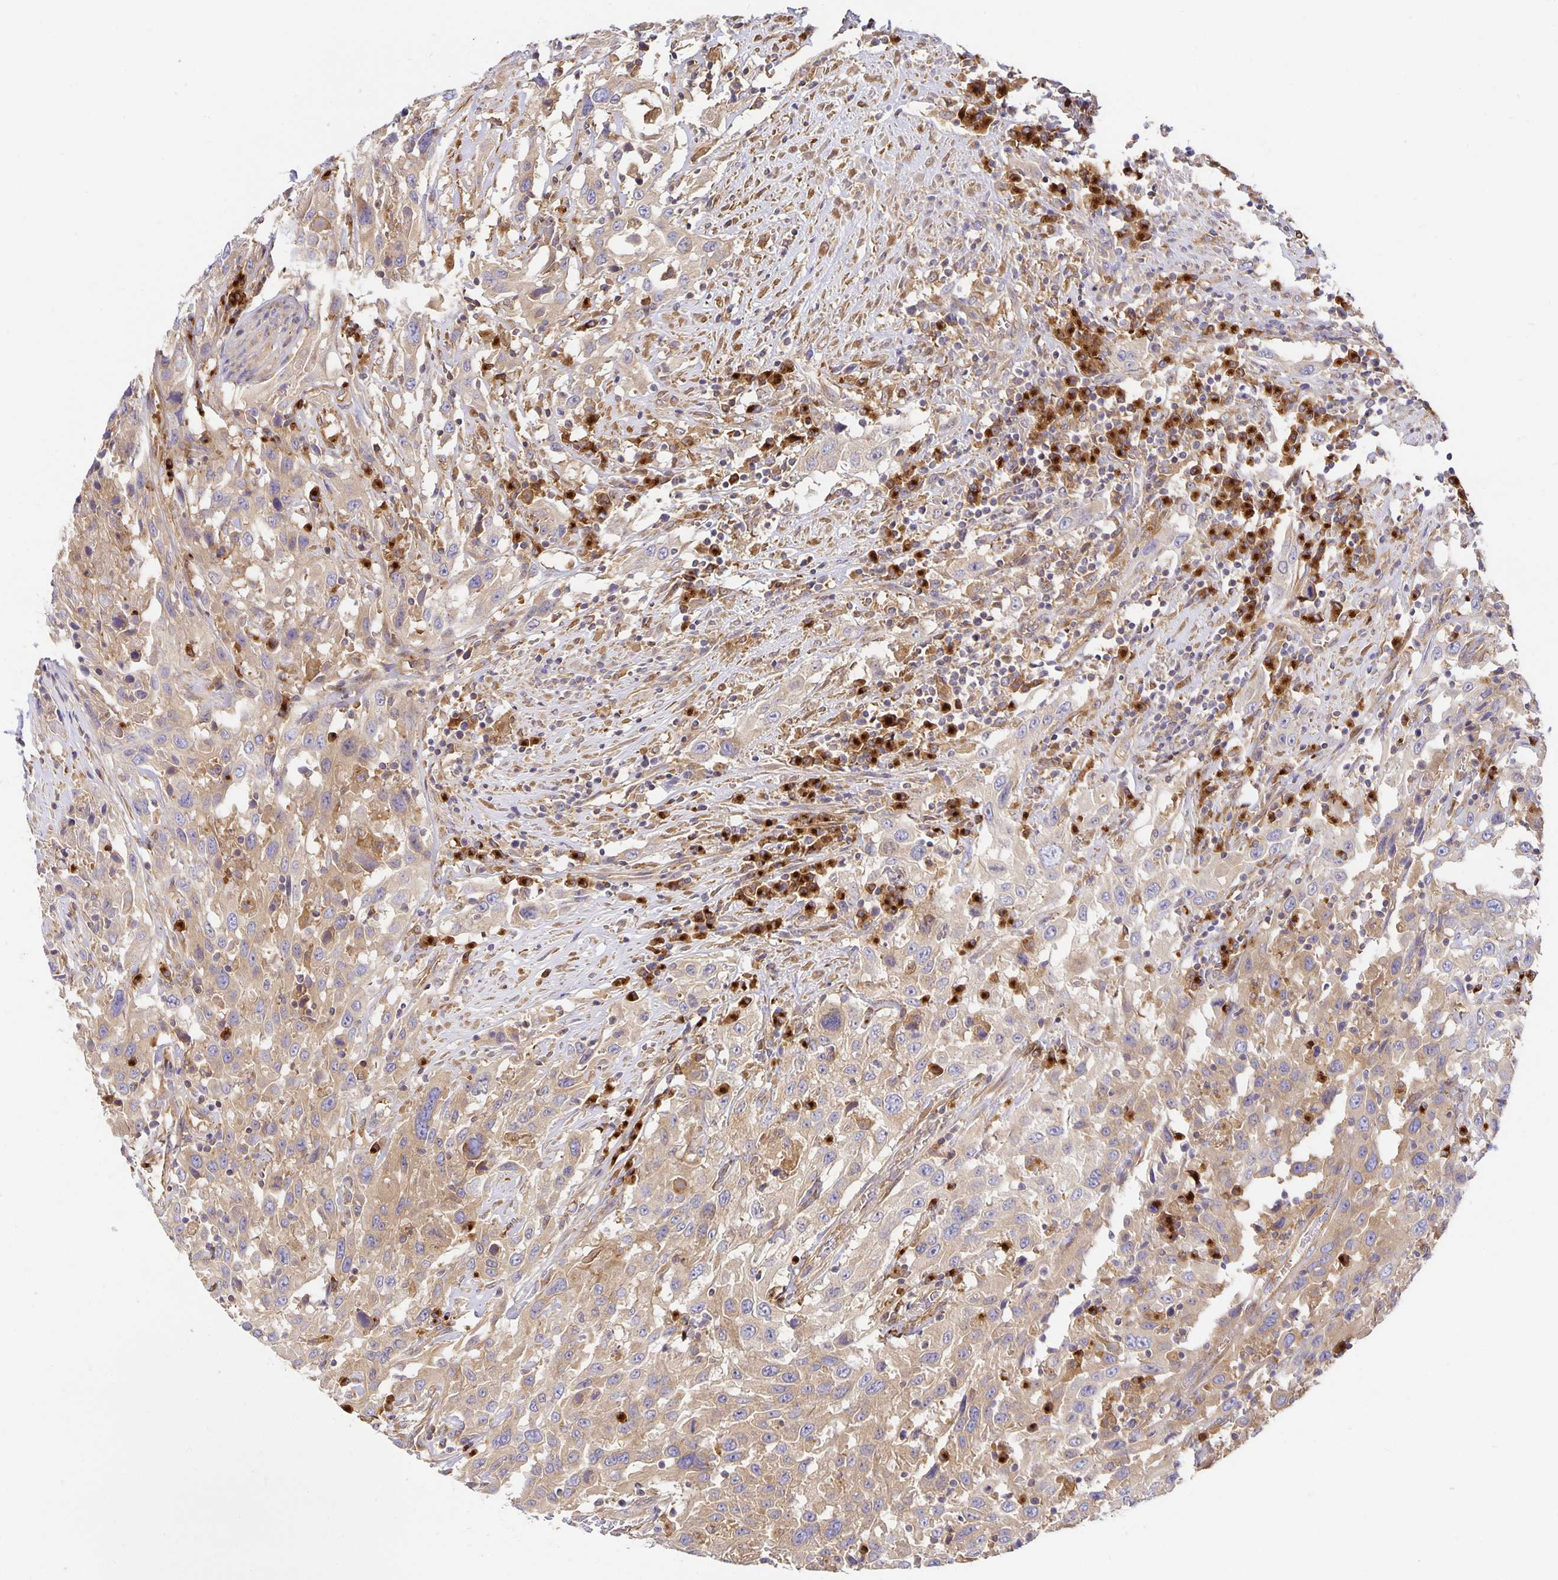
{"staining": {"intensity": "weak", "quantity": ">75%", "location": "cytoplasmic/membranous"}, "tissue": "urothelial cancer", "cell_type": "Tumor cells", "image_type": "cancer", "snomed": [{"axis": "morphology", "description": "Urothelial carcinoma, High grade"}, {"axis": "topography", "description": "Urinary bladder"}], "caption": "High-grade urothelial carcinoma was stained to show a protein in brown. There is low levels of weak cytoplasmic/membranous expression in approximately >75% of tumor cells.", "gene": "USO1", "patient": {"sex": "male", "age": 61}}